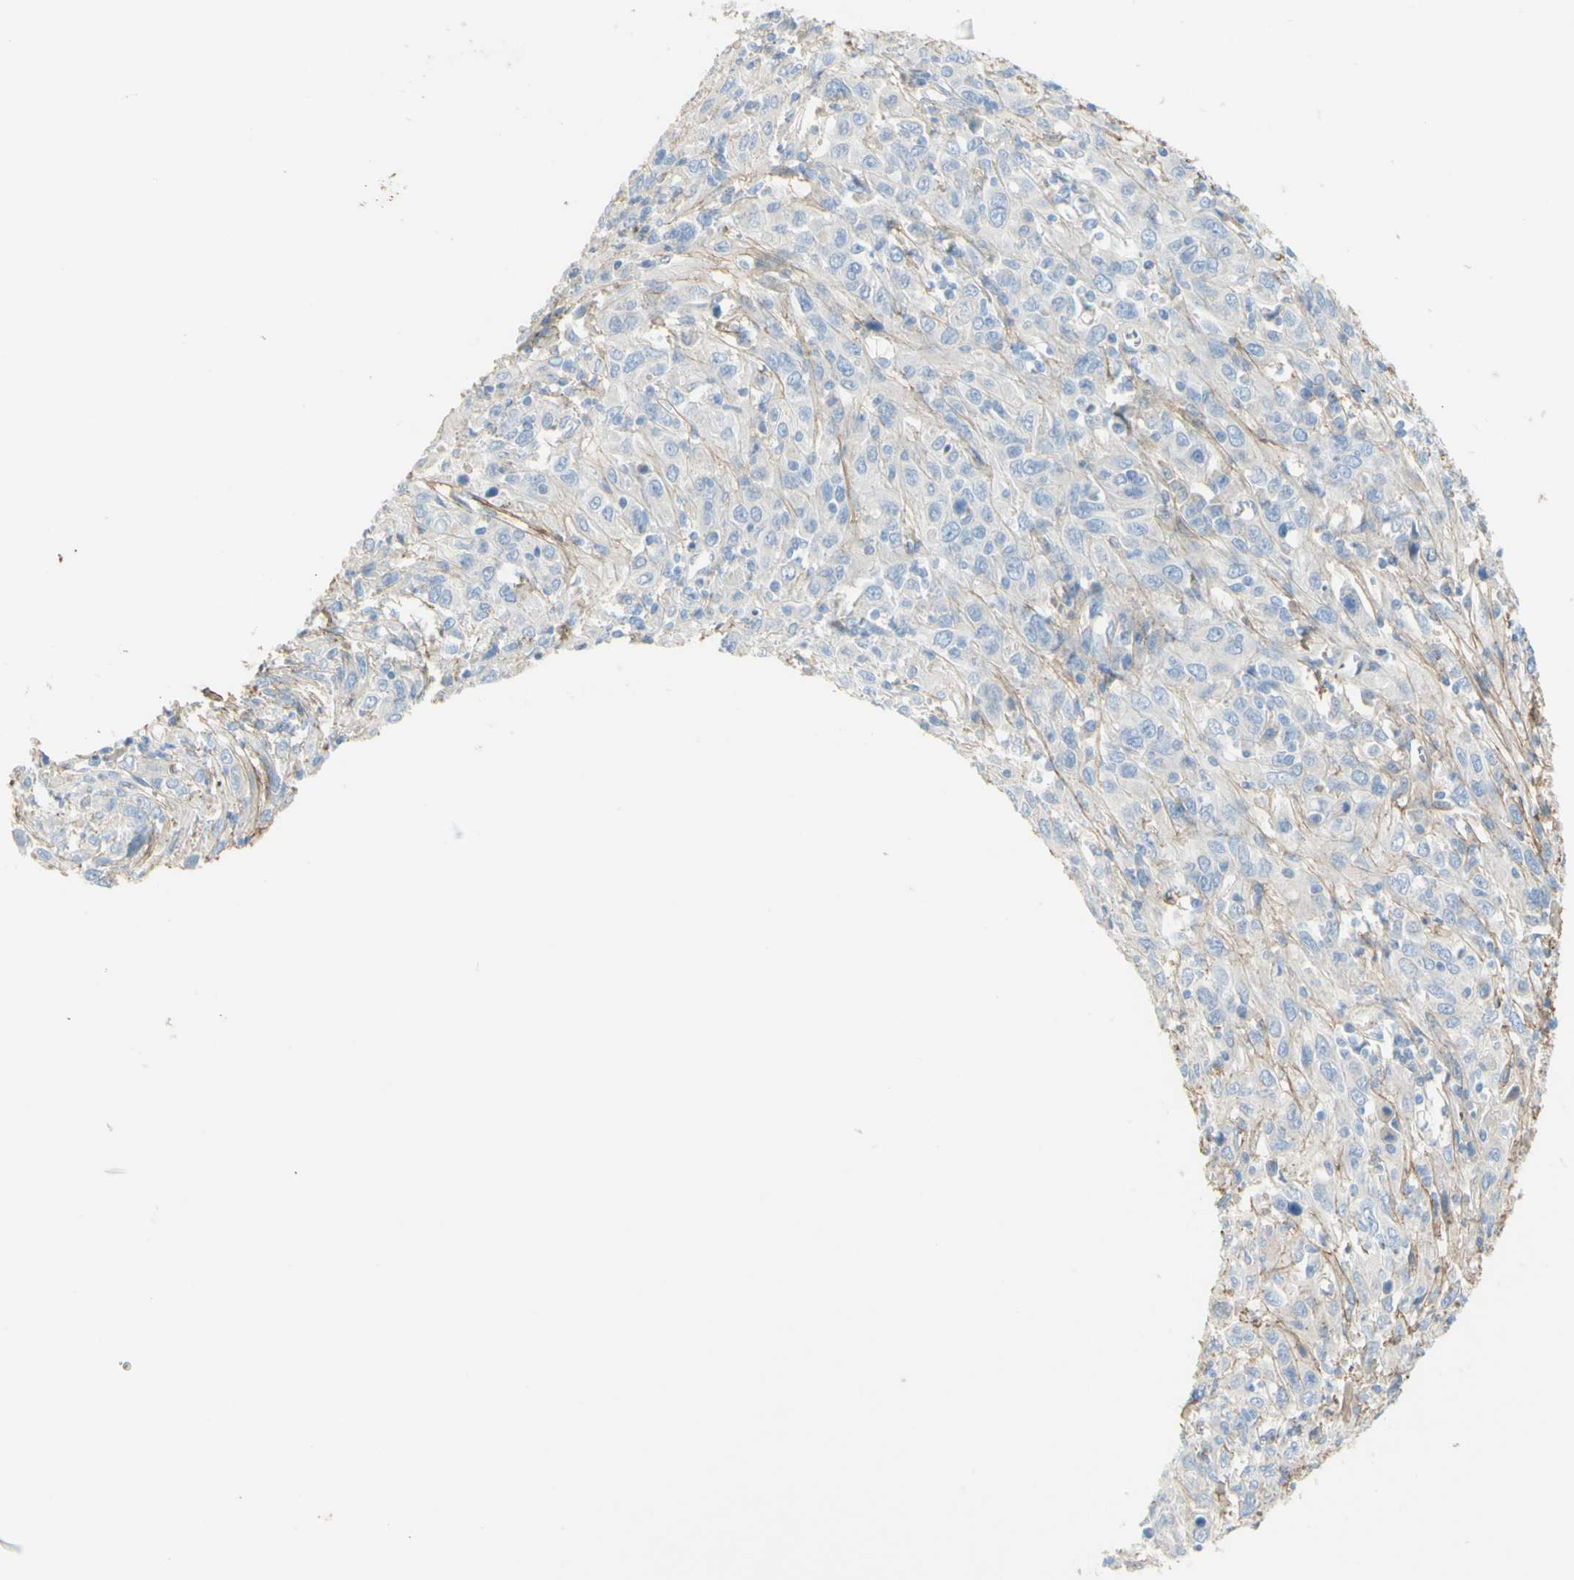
{"staining": {"intensity": "negative", "quantity": "none", "location": "none"}, "tissue": "cervical cancer", "cell_type": "Tumor cells", "image_type": "cancer", "snomed": [{"axis": "morphology", "description": "Squamous cell carcinoma, NOS"}, {"axis": "topography", "description": "Cervix"}], "caption": "This is an immunohistochemistry photomicrograph of cervical cancer (squamous cell carcinoma). There is no staining in tumor cells.", "gene": "GAN", "patient": {"sex": "female", "age": 46}}